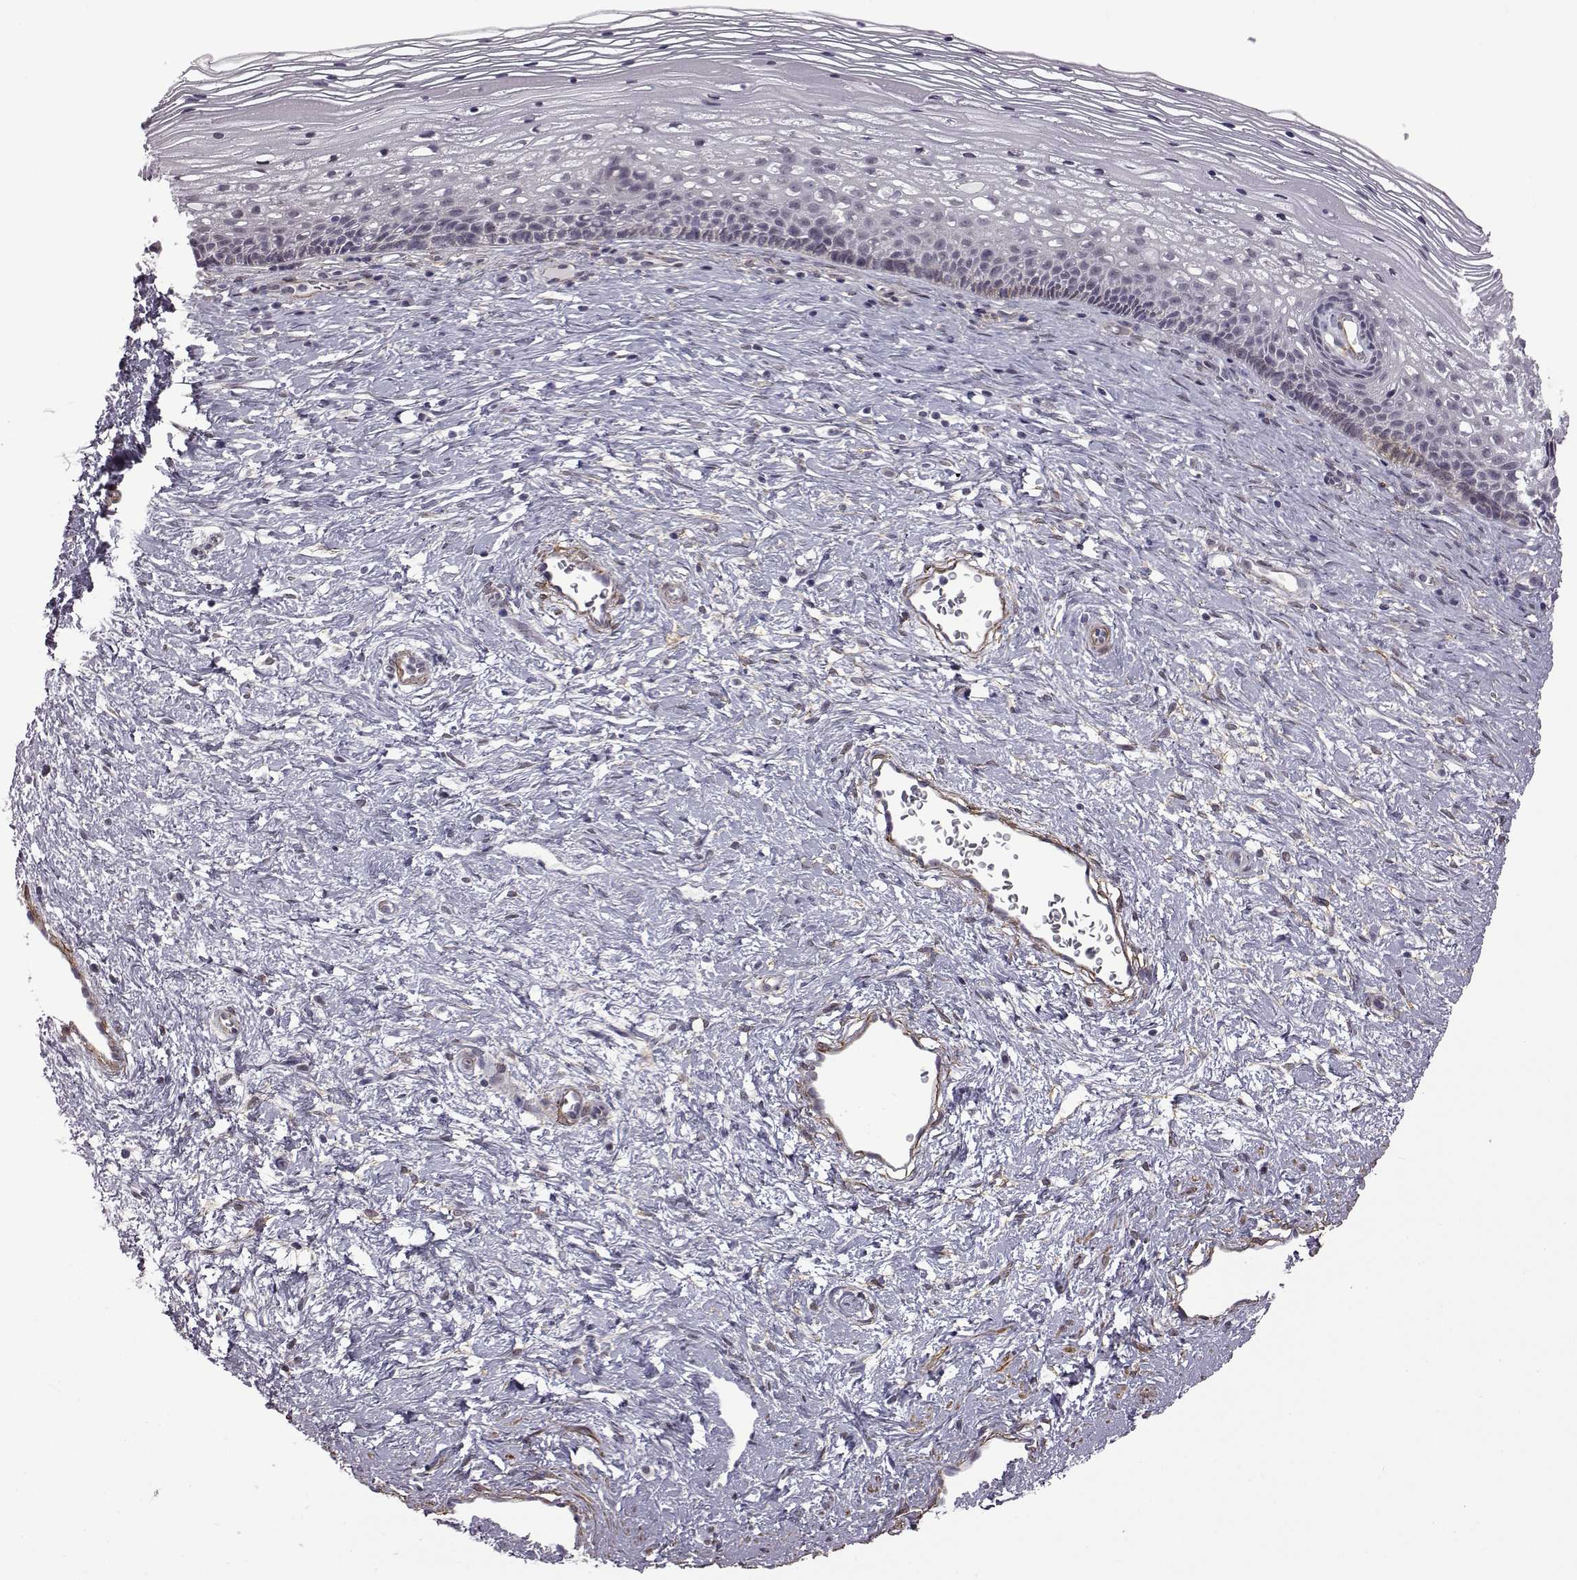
{"staining": {"intensity": "negative", "quantity": "none", "location": "none"}, "tissue": "cervix", "cell_type": "Glandular cells", "image_type": "normal", "snomed": [{"axis": "morphology", "description": "Normal tissue, NOS"}, {"axis": "topography", "description": "Cervix"}], "caption": "Protein analysis of benign cervix demonstrates no significant staining in glandular cells. Brightfield microscopy of immunohistochemistry stained with DAB (3,3'-diaminobenzidine) (brown) and hematoxylin (blue), captured at high magnification.", "gene": "SYNPO2", "patient": {"sex": "female", "age": 34}}